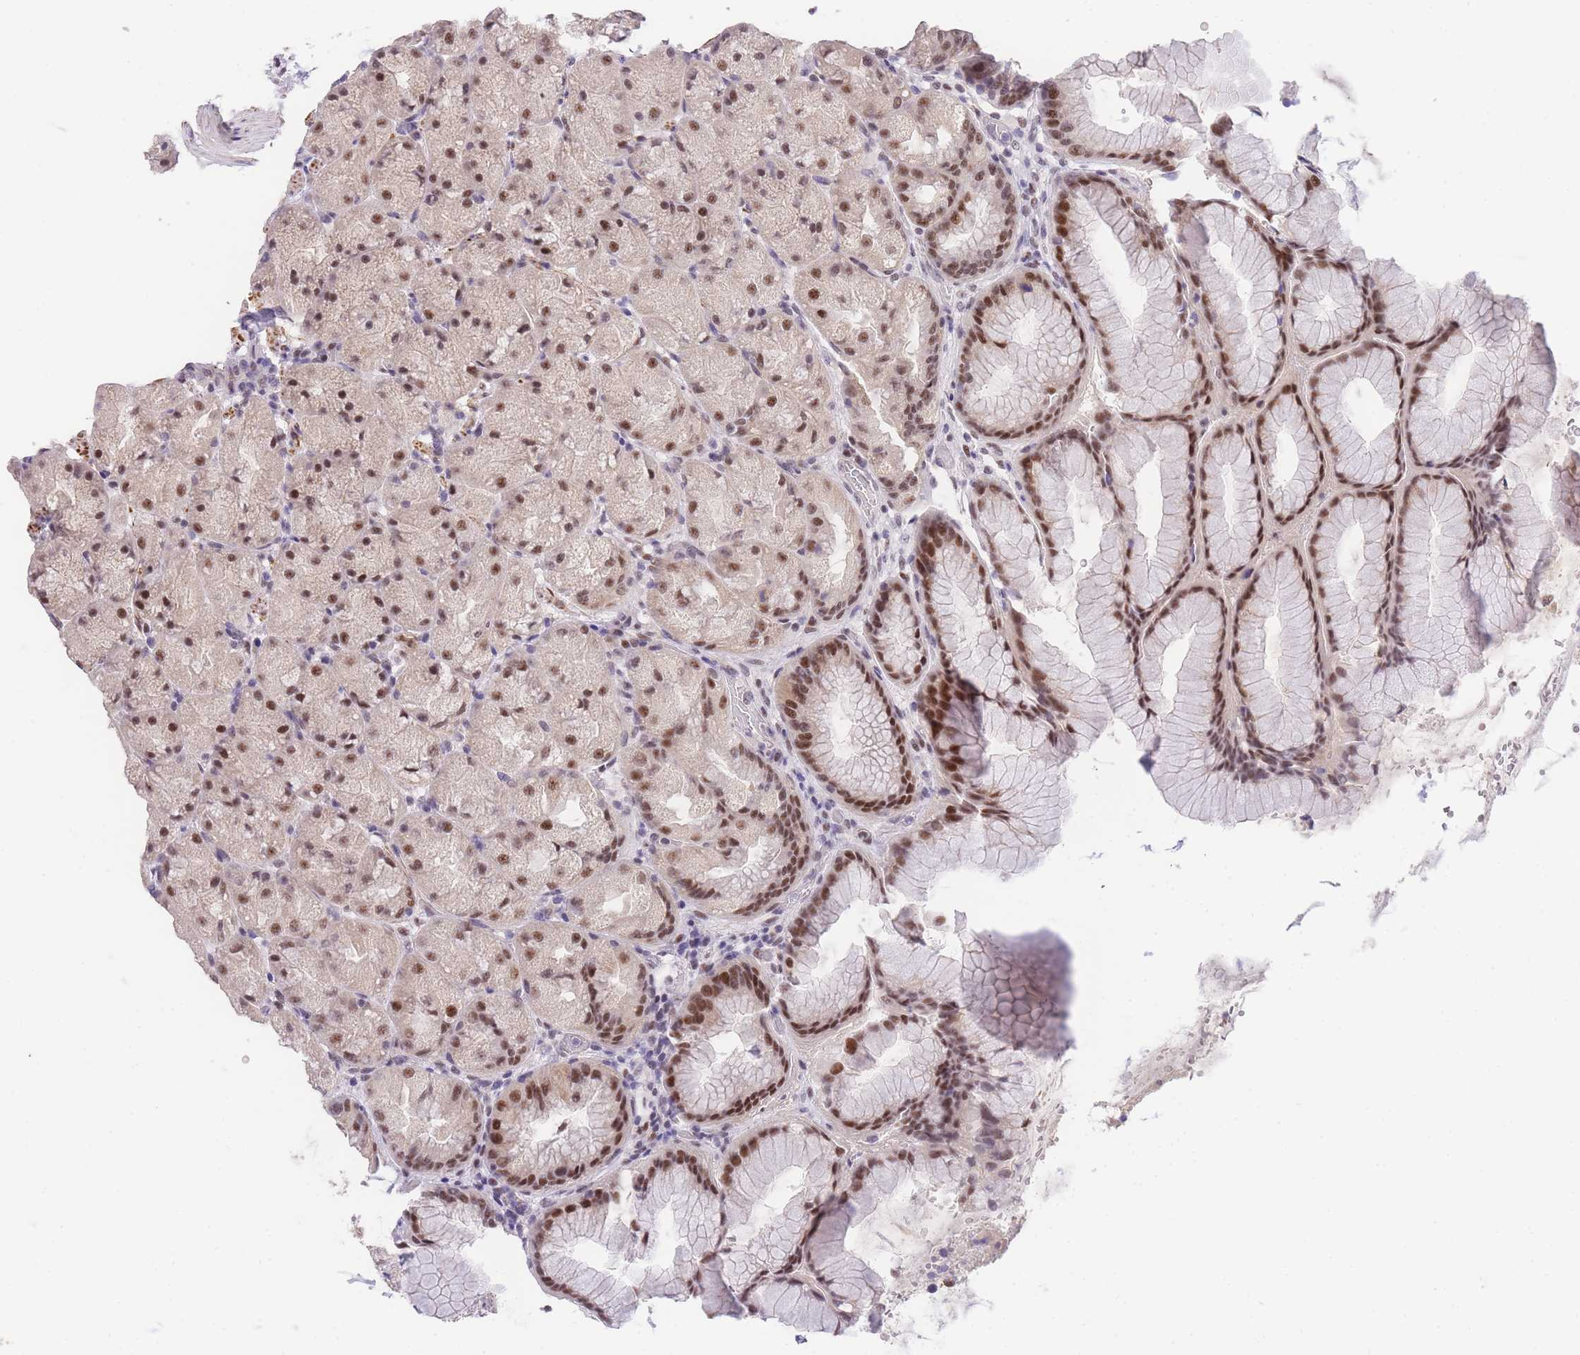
{"staining": {"intensity": "moderate", "quantity": ">75%", "location": "nuclear"}, "tissue": "stomach", "cell_type": "Glandular cells", "image_type": "normal", "snomed": [{"axis": "morphology", "description": "Normal tissue, NOS"}, {"axis": "topography", "description": "Stomach, upper"}, {"axis": "topography", "description": "Stomach"}], "caption": "Immunohistochemical staining of benign human stomach exhibits >75% levels of moderate nuclear protein staining in about >75% of glandular cells.", "gene": "SLC35F2", "patient": {"sex": "male", "age": 48}}